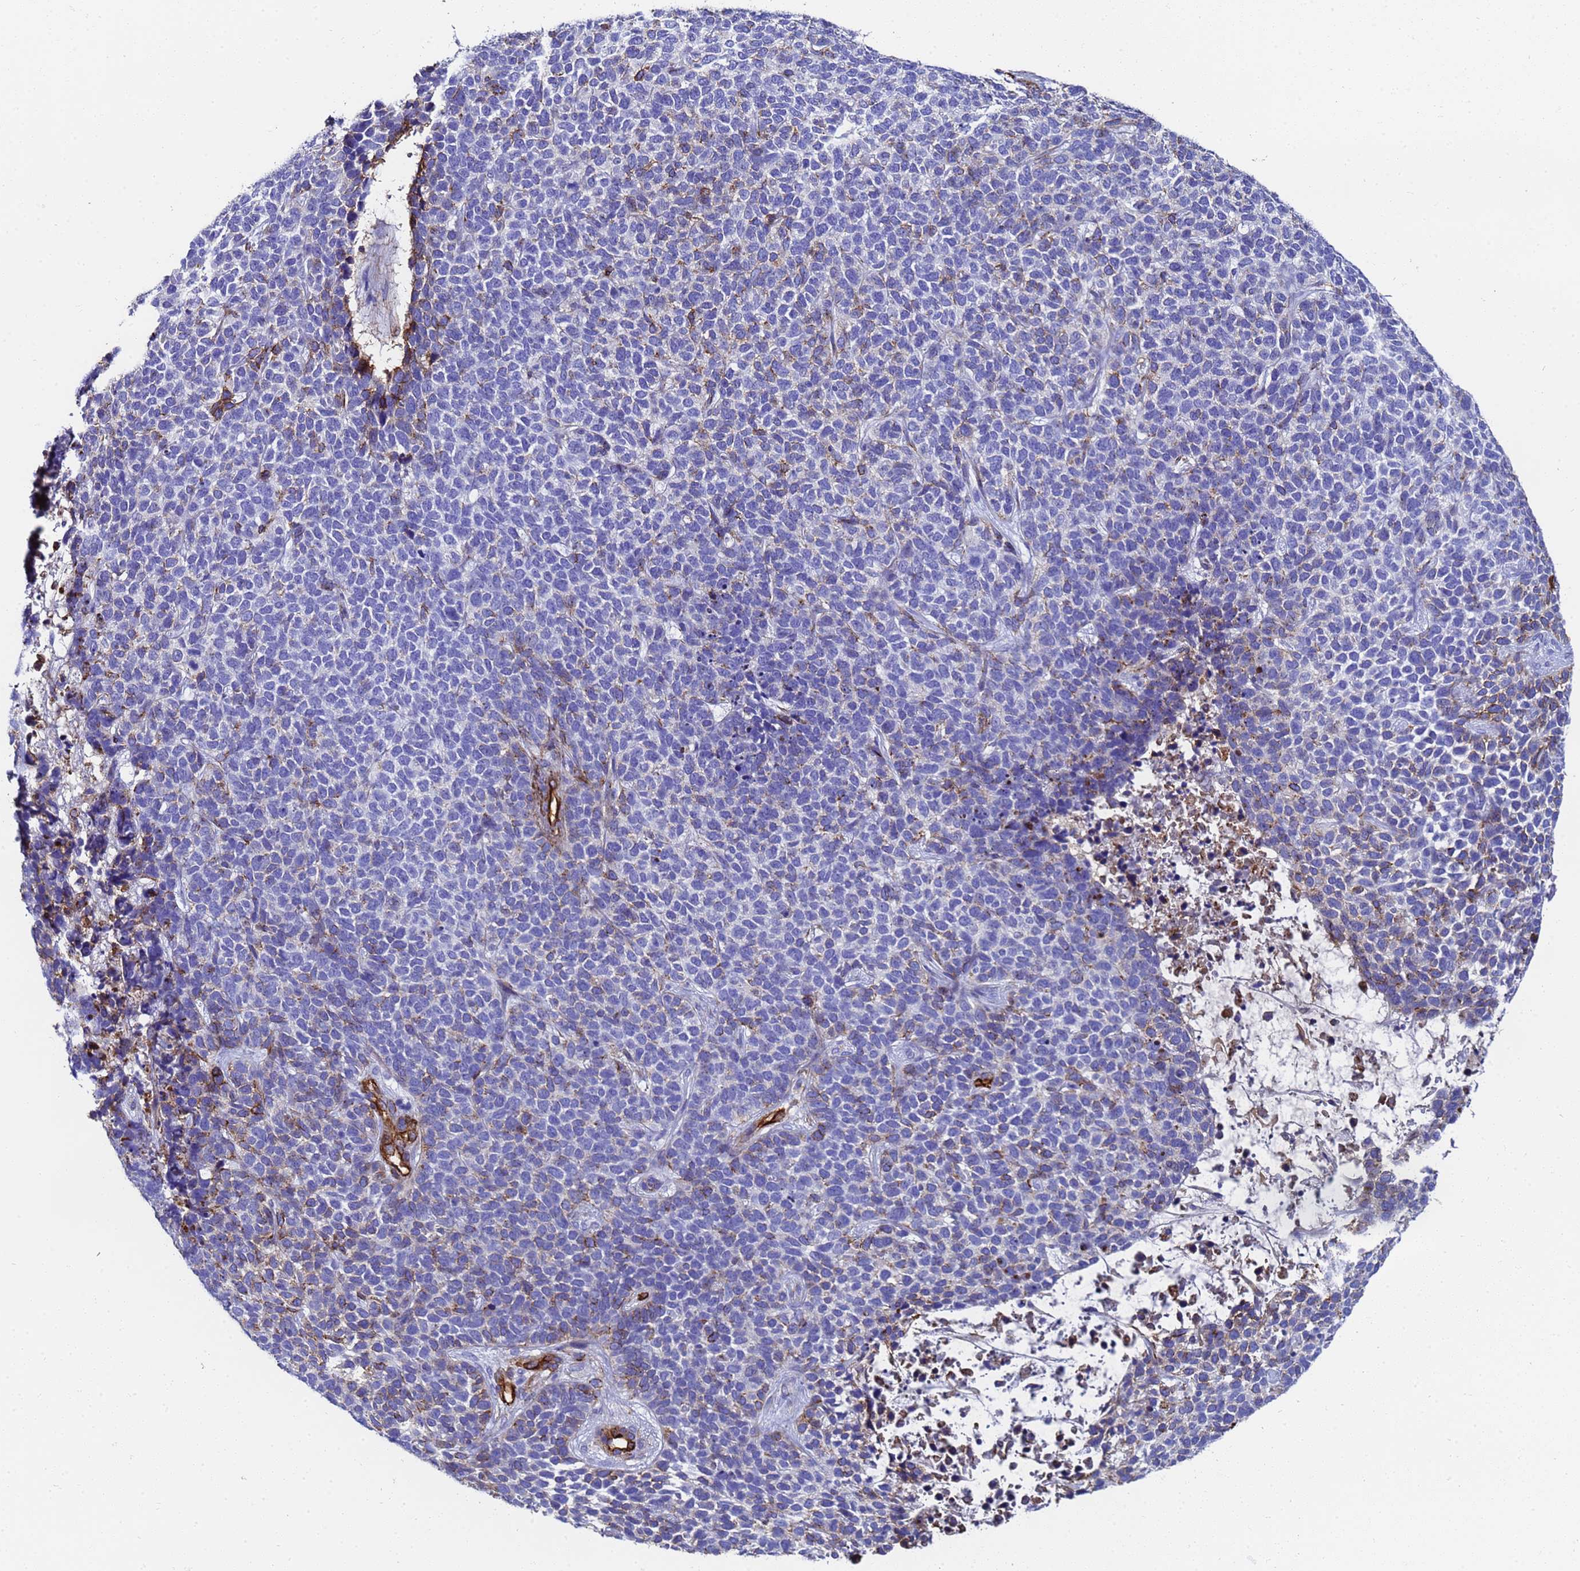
{"staining": {"intensity": "moderate", "quantity": "<25%", "location": "cytoplasmic/membranous"}, "tissue": "skin cancer", "cell_type": "Tumor cells", "image_type": "cancer", "snomed": [{"axis": "morphology", "description": "Basal cell carcinoma"}, {"axis": "topography", "description": "Skin"}], "caption": "Human skin cancer (basal cell carcinoma) stained with a protein marker reveals moderate staining in tumor cells.", "gene": "ADIPOQ", "patient": {"sex": "female", "age": 84}}